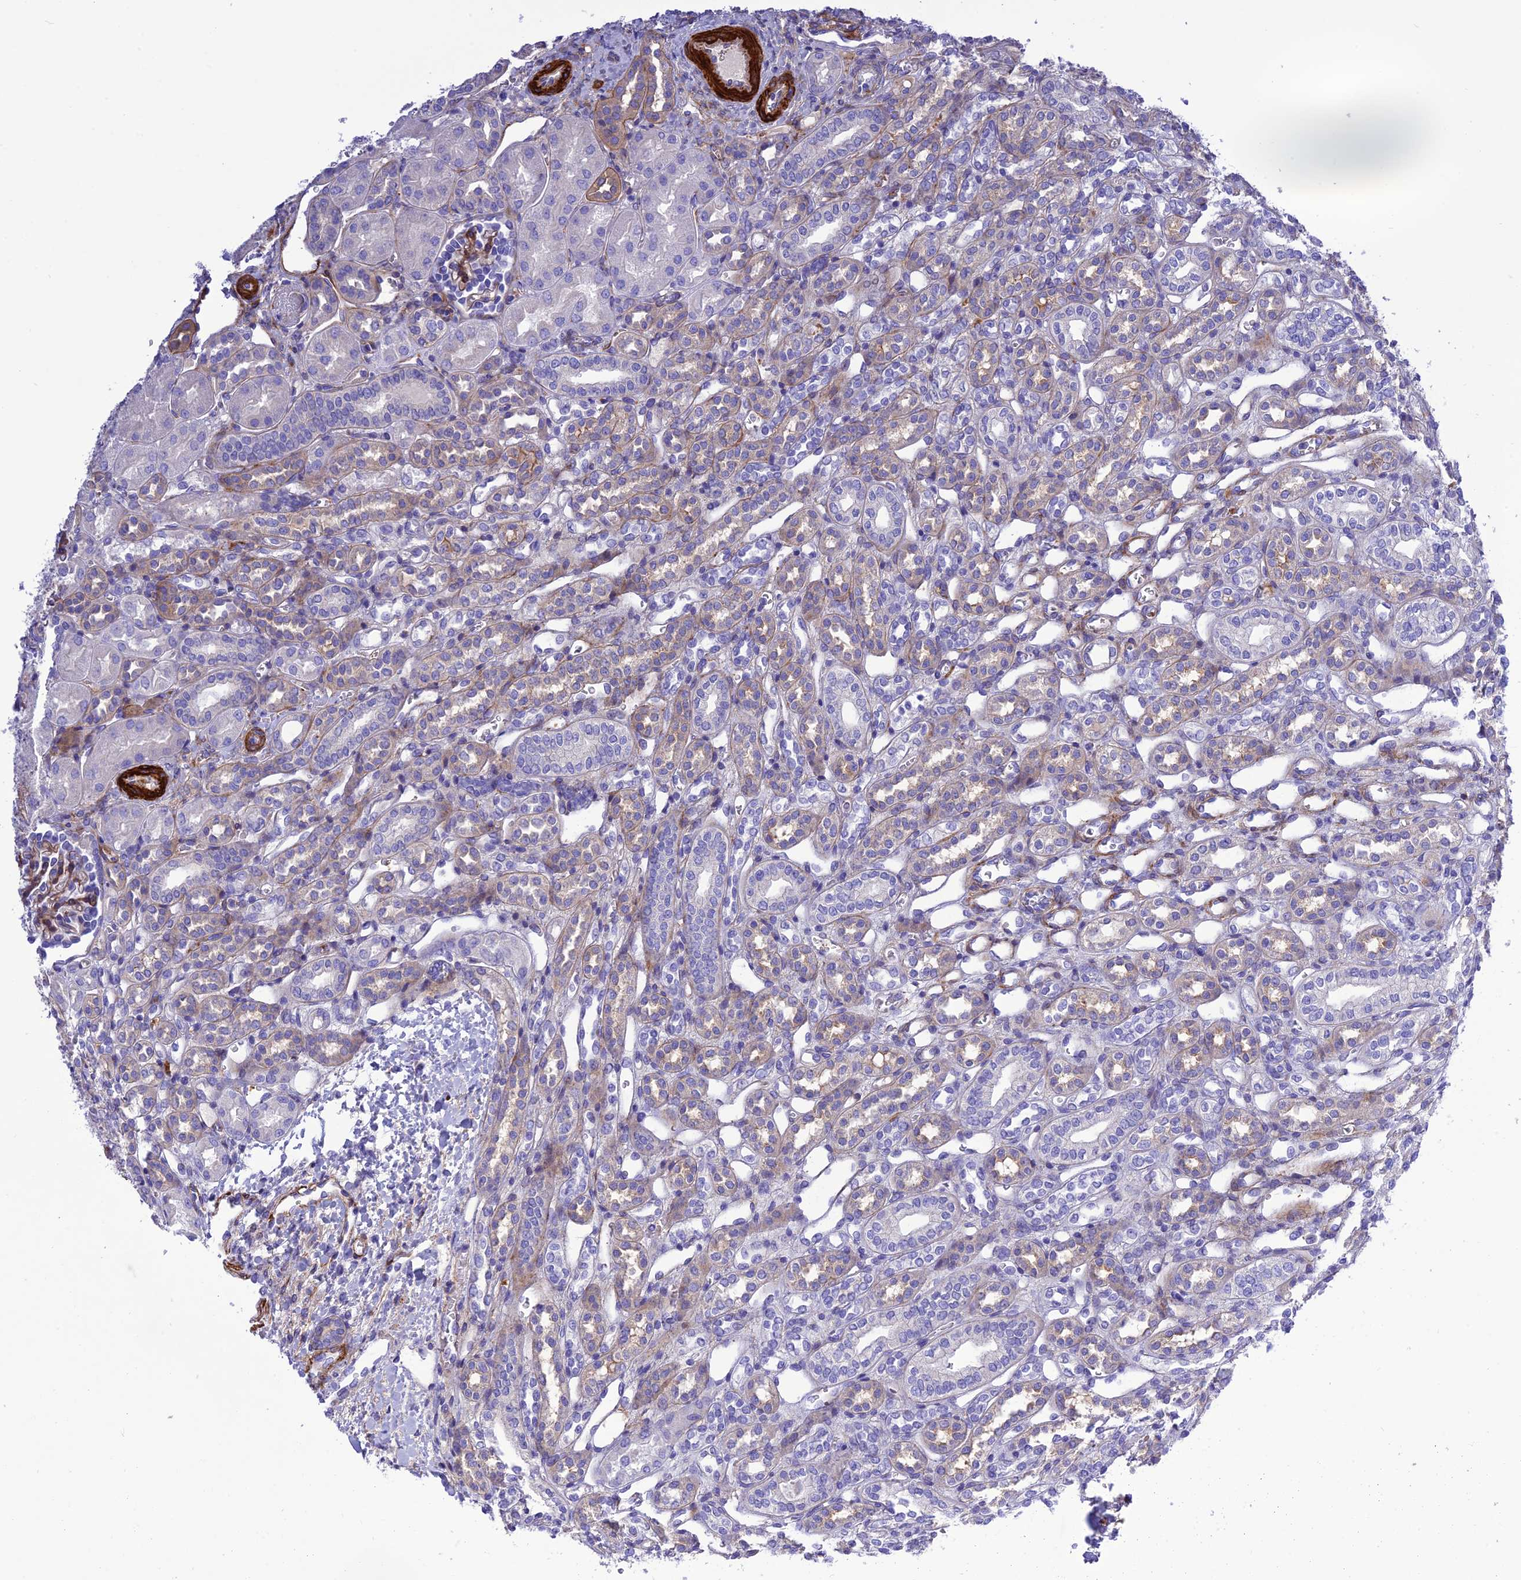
{"staining": {"intensity": "moderate", "quantity": "25%-75%", "location": "cytoplasmic/membranous"}, "tissue": "kidney", "cell_type": "Cells in glomeruli", "image_type": "normal", "snomed": [{"axis": "morphology", "description": "Normal tissue, NOS"}, {"axis": "morphology", "description": "Neoplasm, malignant, NOS"}, {"axis": "topography", "description": "Kidney"}], "caption": "Immunohistochemical staining of normal kidney shows 25%-75% levels of moderate cytoplasmic/membranous protein positivity in about 25%-75% of cells in glomeruli.", "gene": "FRA10AC1", "patient": {"sex": "female", "age": 1}}